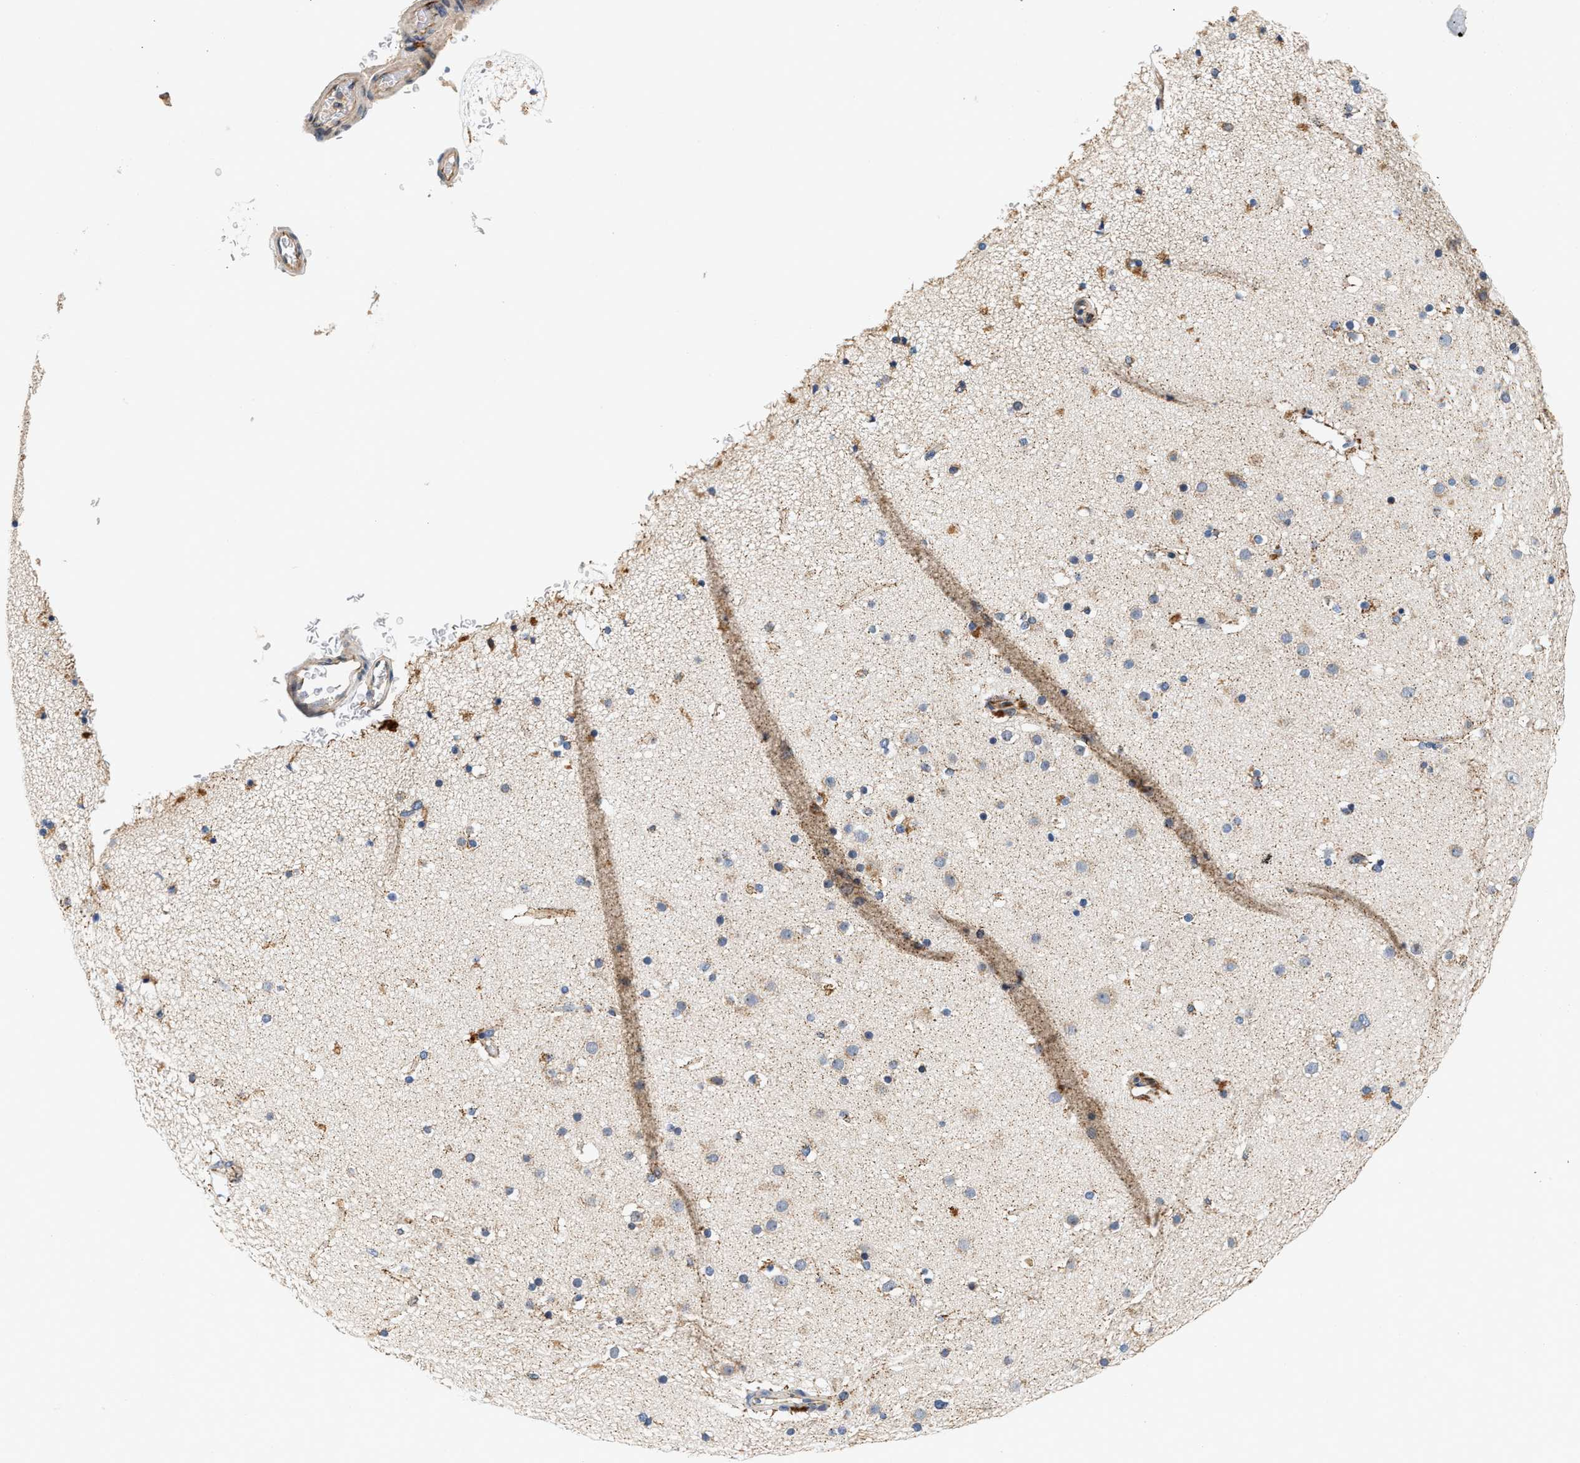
{"staining": {"intensity": "moderate", "quantity": "25%-75%", "location": "cytoplasmic/membranous"}, "tissue": "cerebral cortex", "cell_type": "Endothelial cells", "image_type": "normal", "snomed": [{"axis": "morphology", "description": "Normal tissue, NOS"}, {"axis": "topography", "description": "Cerebral cortex"}], "caption": "Cerebral cortex stained with a brown dye shows moderate cytoplasmic/membranous positive expression in about 25%-75% of endothelial cells.", "gene": "IFT74", "patient": {"sex": "male", "age": 57}}